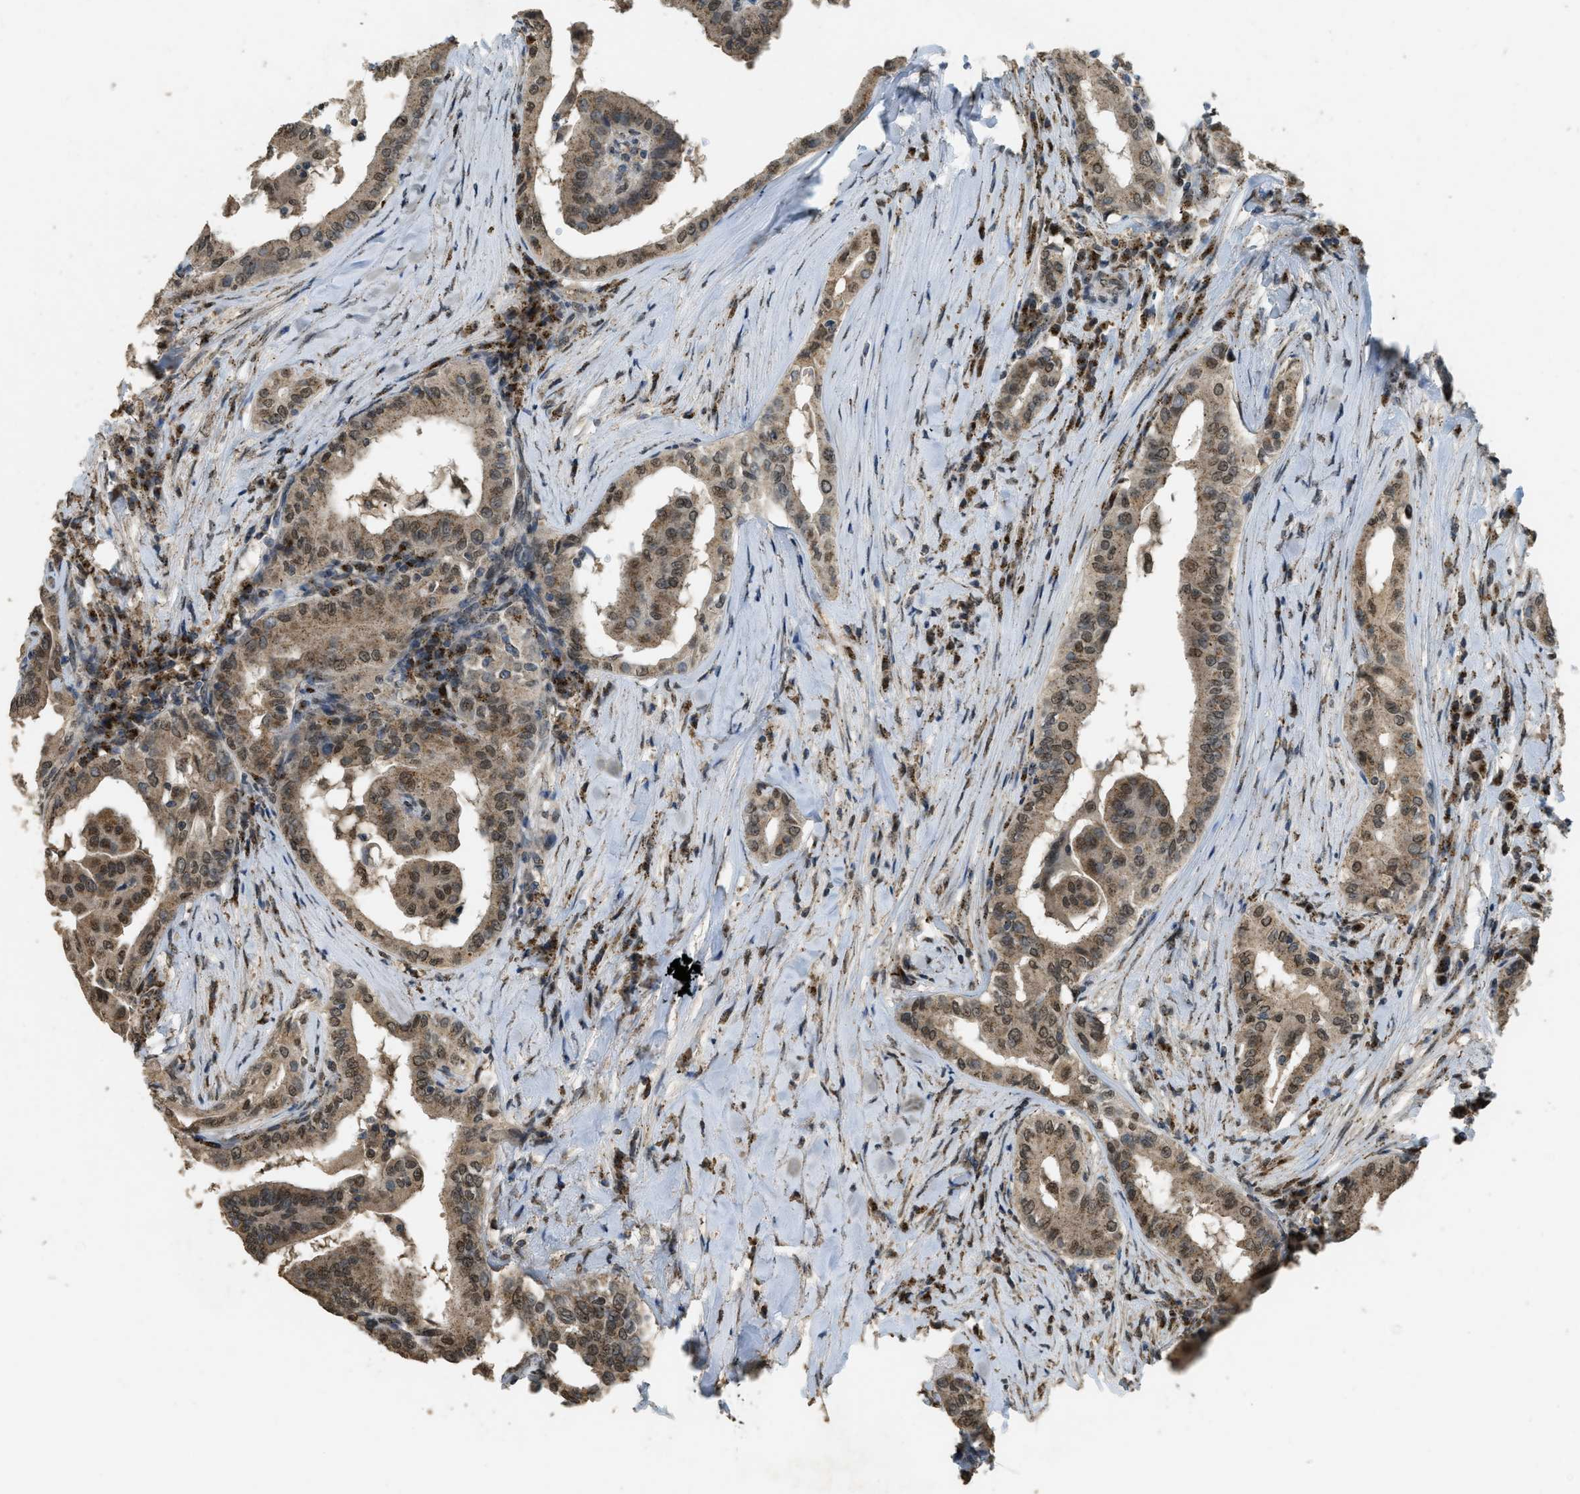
{"staining": {"intensity": "moderate", "quantity": ">75%", "location": "cytoplasmic/membranous,nuclear"}, "tissue": "thyroid cancer", "cell_type": "Tumor cells", "image_type": "cancer", "snomed": [{"axis": "morphology", "description": "Papillary adenocarcinoma, NOS"}, {"axis": "topography", "description": "Thyroid gland"}], "caption": "About >75% of tumor cells in human thyroid cancer (papillary adenocarcinoma) show moderate cytoplasmic/membranous and nuclear protein expression as visualized by brown immunohistochemical staining.", "gene": "IPO7", "patient": {"sex": "male", "age": 33}}